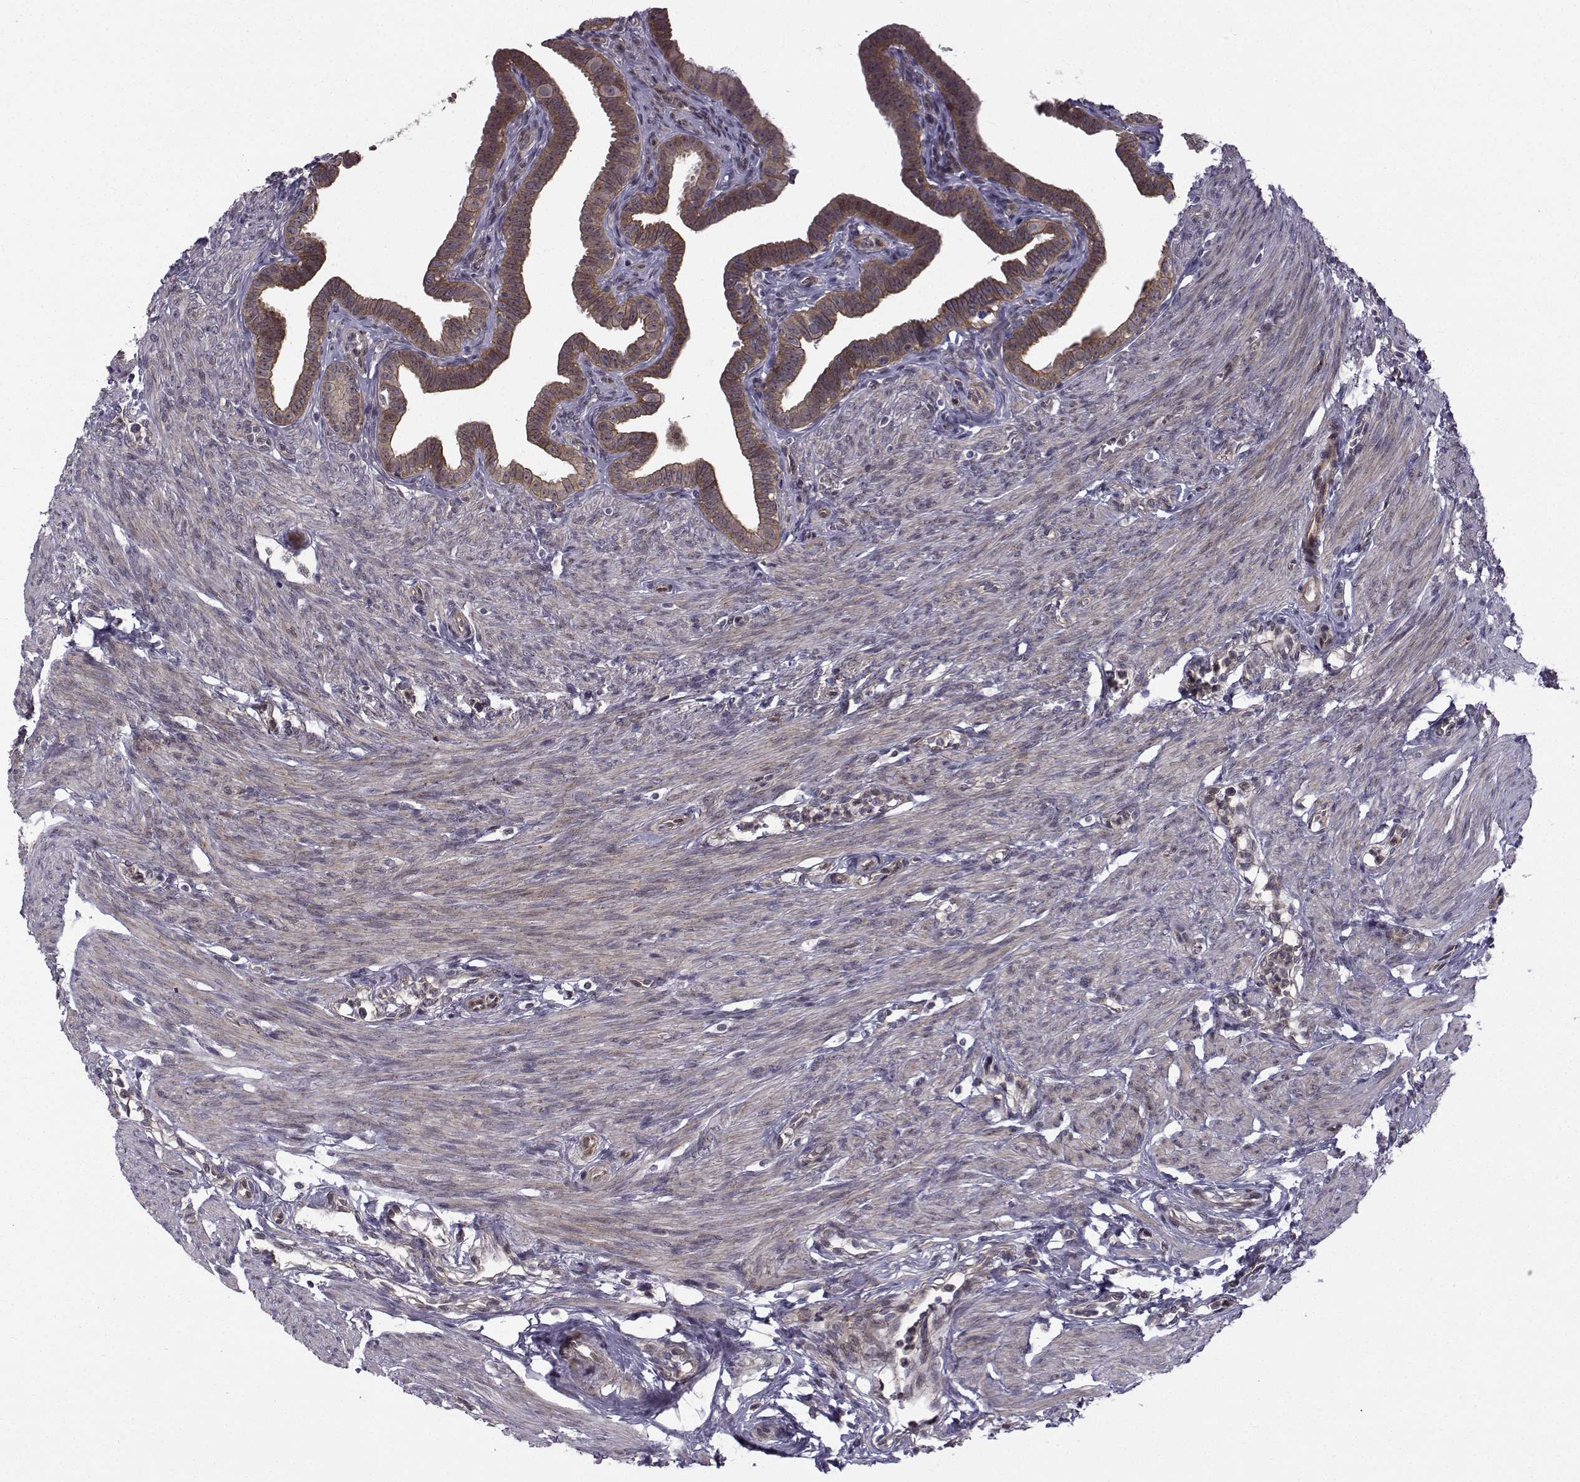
{"staining": {"intensity": "moderate", "quantity": ">75%", "location": "cytoplasmic/membranous"}, "tissue": "fallopian tube", "cell_type": "Glandular cells", "image_type": "normal", "snomed": [{"axis": "morphology", "description": "Normal tissue, NOS"}, {"axis": "topography", "description": "Fallopian tube"}, {"axis": "topography", "description": "Ovary"}], "caption": "Moderate cytoplasmic/membranous protein expression is identified in approximately >75% of glandular cells in fallopian tube.", "gene": "APC", "patient": {"sex": "female", "age": 33}}